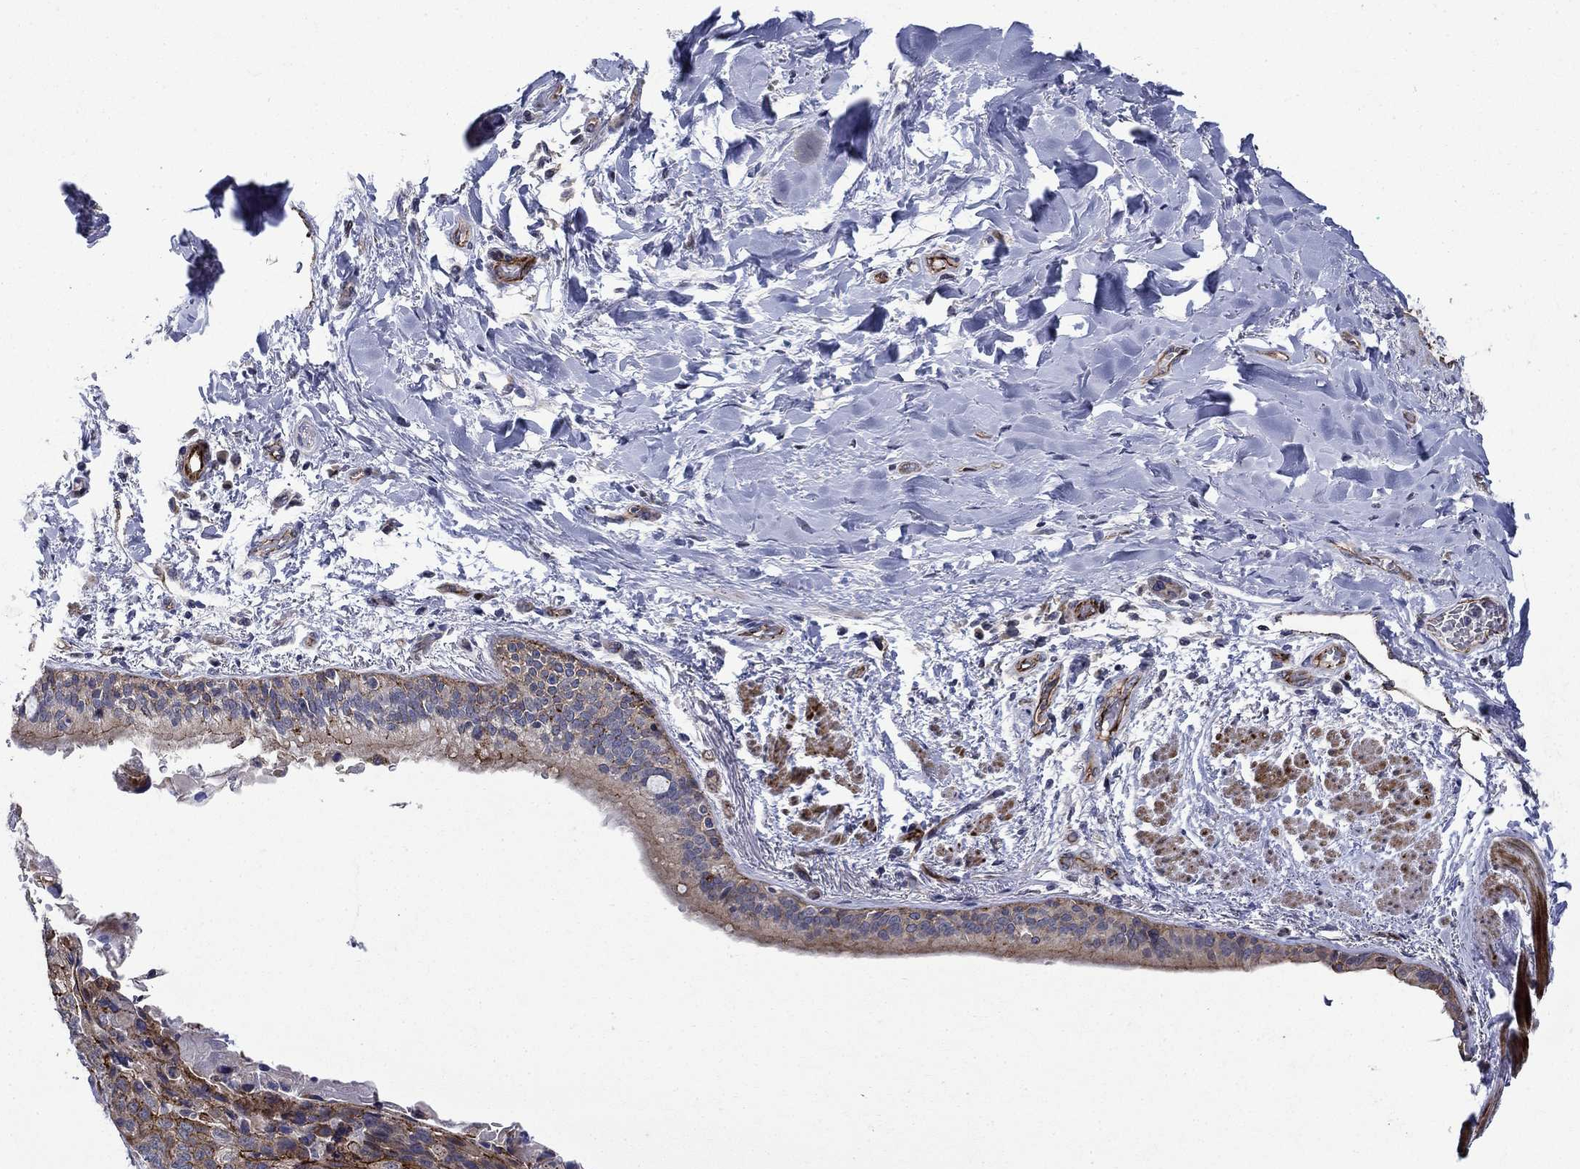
{"staining": {"intensity": "strong", "quantity": "25%-75%", "location": "cytoplasmic/membranous"}, "tissue": "lung cancer", "cell_type": "Tumor cells", "image_type": "cancer", "snomed": [{"axis": "morphology", "description": "Squamous cell carcinoma, NOS"}, {"axis": "topography", "description": "Lung"}], "caption": "Squamous cell carcinoma (lung) tissue exhibits strong cytoplasmic/membranous expression in about 25%-75% of tumor cells, visualized by immunohistochemistry.", "gene": "SLC7A1", "patient": {"sex": "male", "age": 69}}